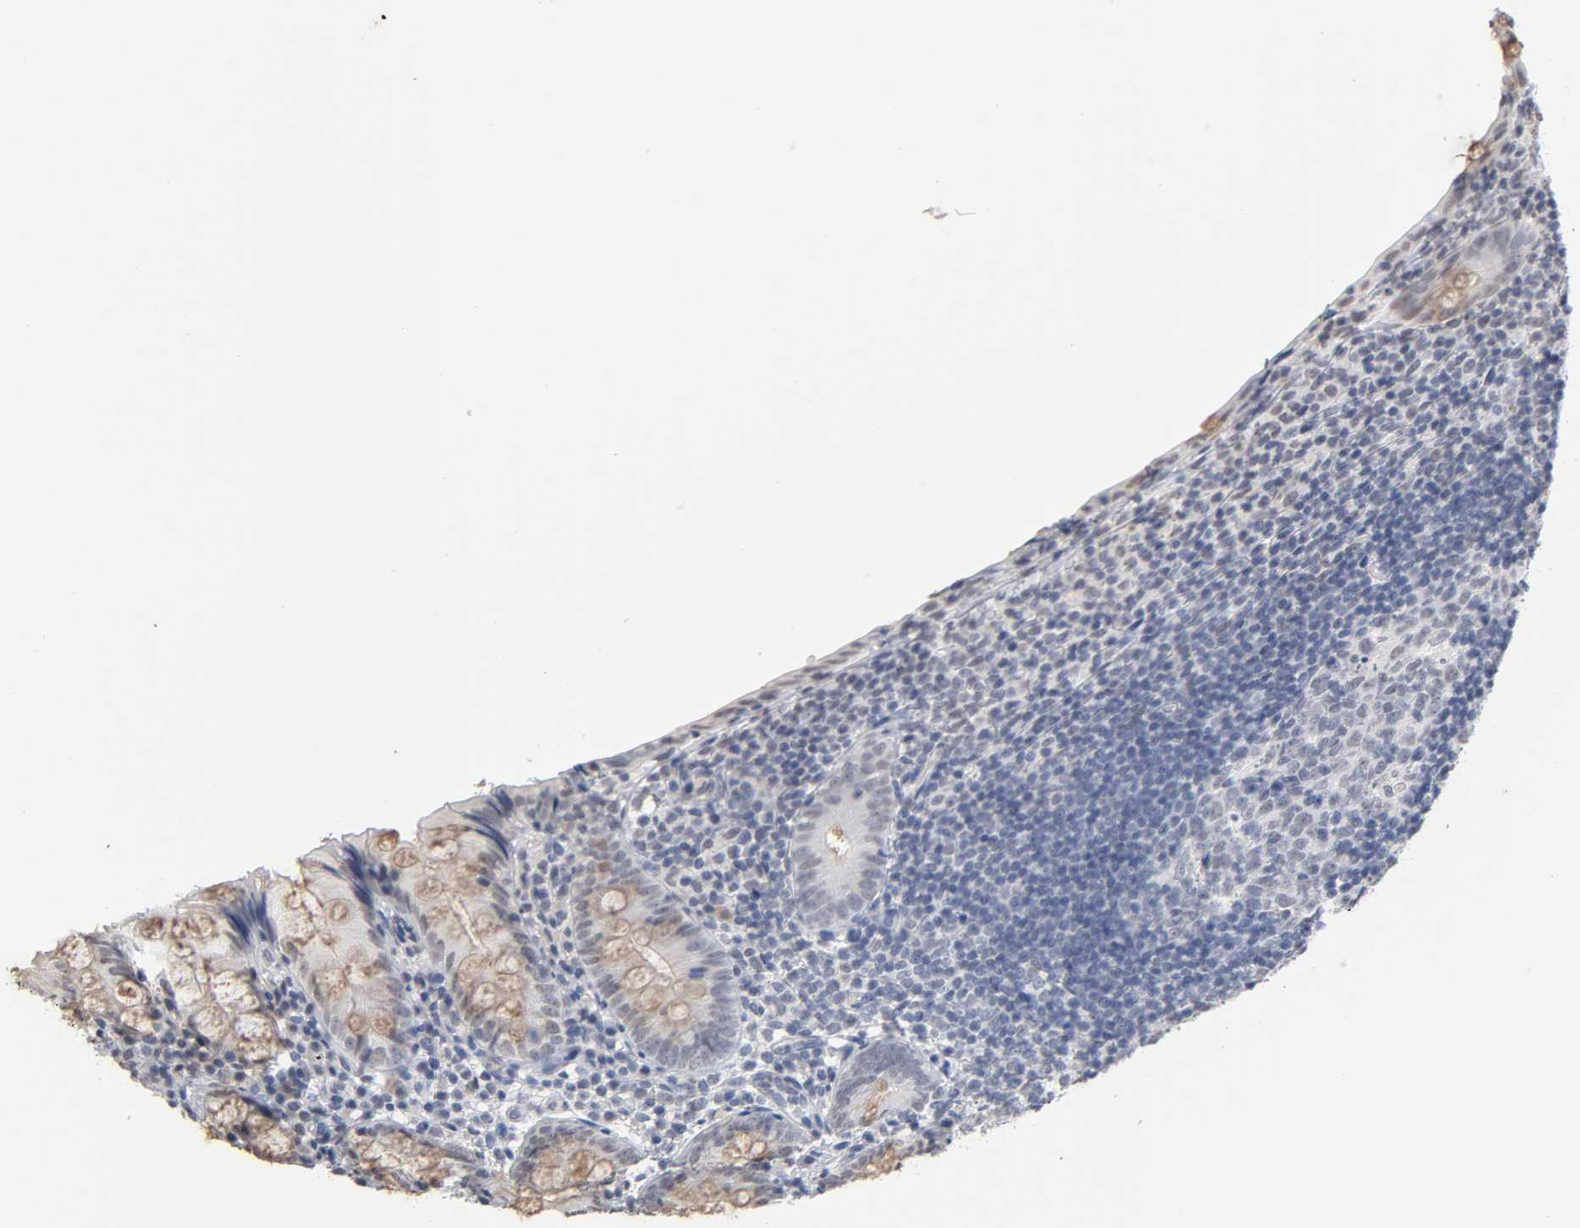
{"staining": {"intensity": "weak", "quantity": "25%-75%", "location": "cytoplasmic/membranous"}, "tissue": "appendix", "cell_type": "Glandular cells", "image_type": "normal", "snomed": [{"axis": "morphology", "description": "Normal tissue, NOS"}, {"axis": "topography", "description": "Appendix"}], "caption": "Brown immunohistochemical staining in normal human appendix reveals weak cytoplasmic/membranous positivity in about 25%-75% of glandular cells.", "gene": "CRABP2", "patient": {"sex": "female", "age": 10}}